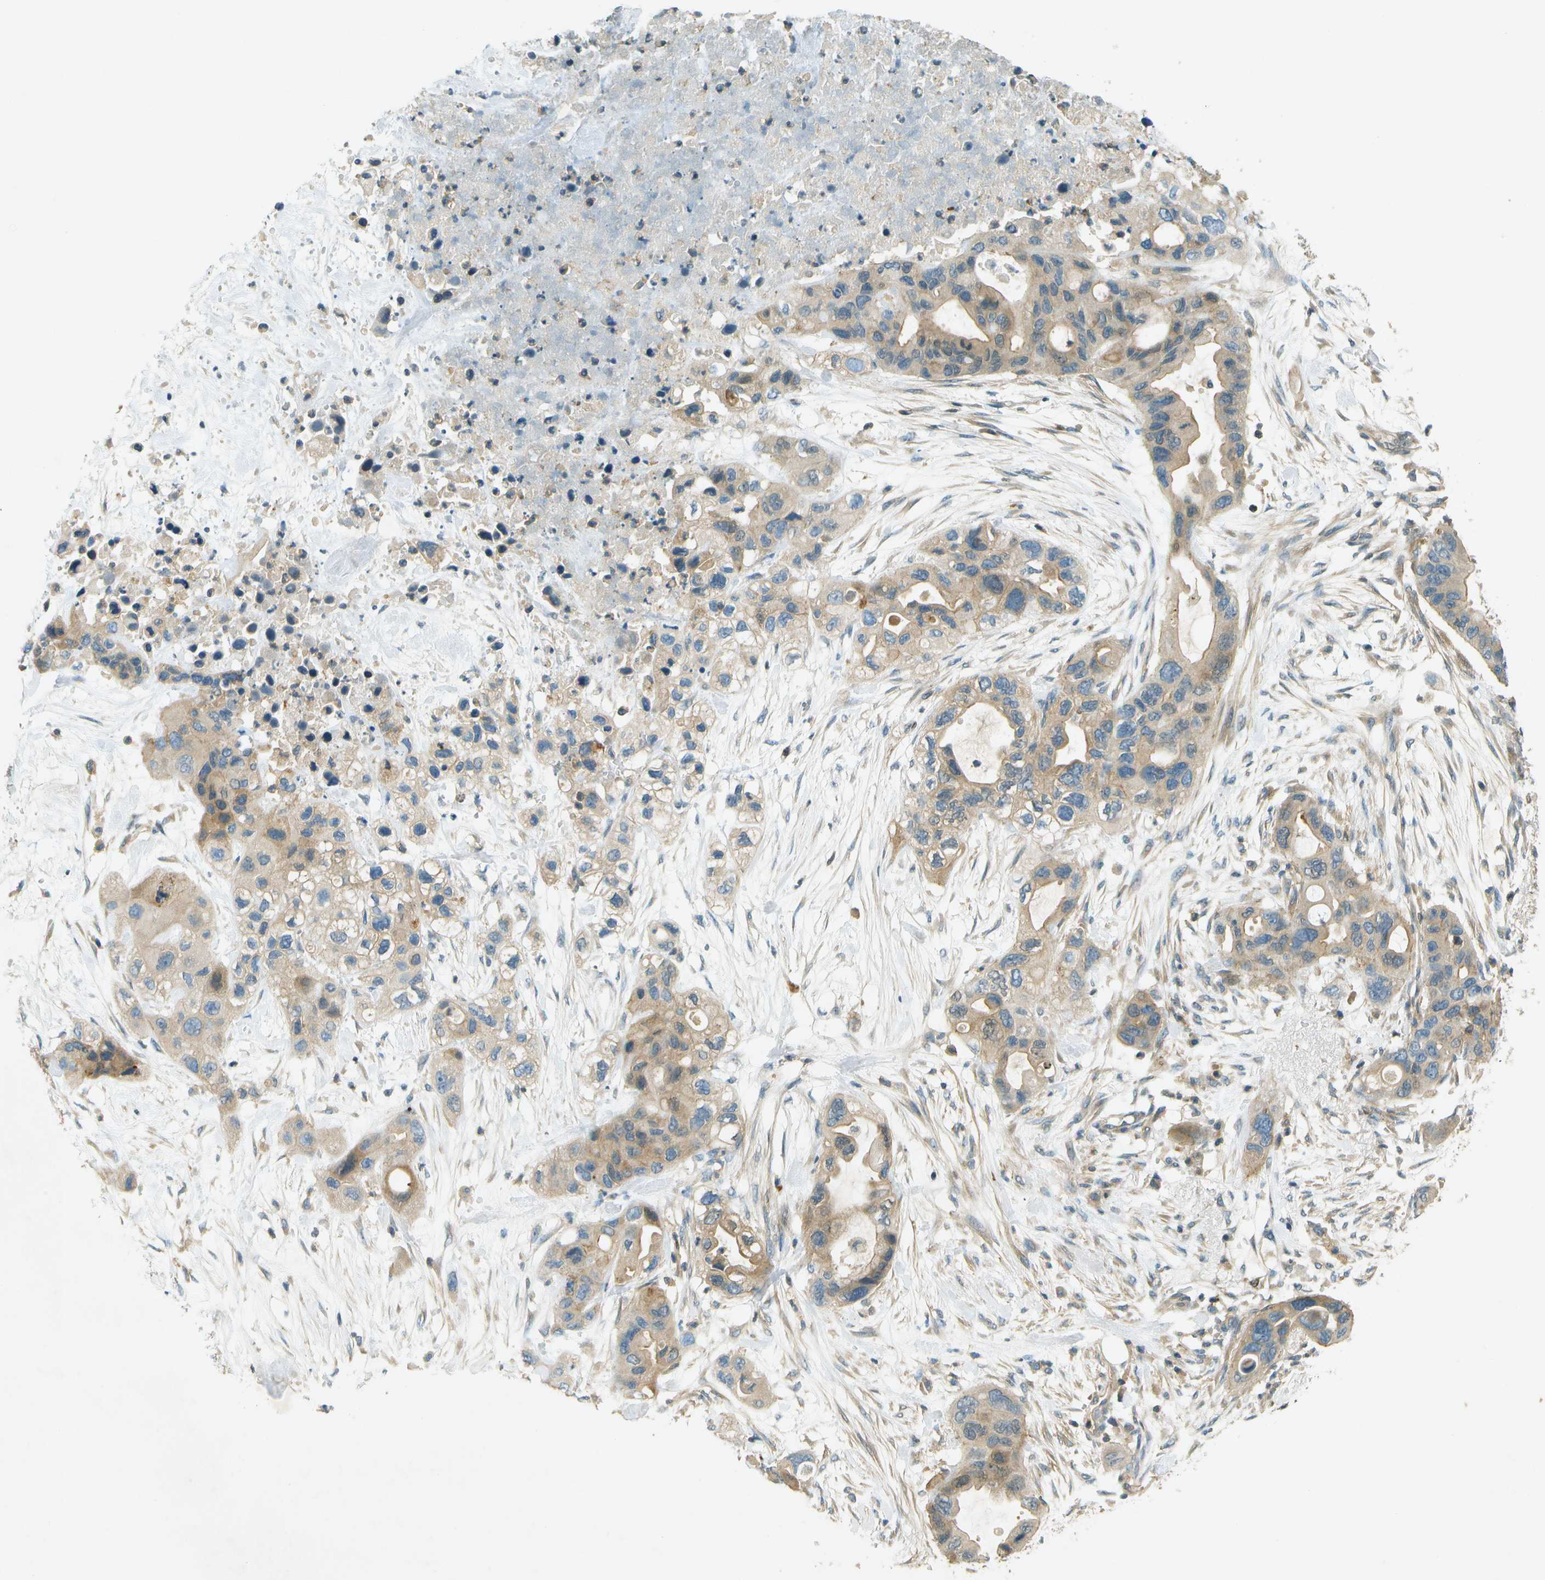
{"staining": {"intensity": "weak", "quantity": ">75%", "location": "cytoplasmic/membranous"}, "tissue": "pancreatic cancer", "cell_type": "Tumor cells", "image_type": "cancer", "snomed": [{"axis": "morphology", "description": "Adenocarcinoma, NOS"}, {"axis": "topography", "description": "Pancreas"}], "caption": "Pancreatic cancer (adenocarcinoma) stained with a brown dye exhibits weak cytoplasmic/membranous positive staining in about >75% of tumor cells.", "gene": "NUDT4", "patient": {"sex": "female", "age": 71}}